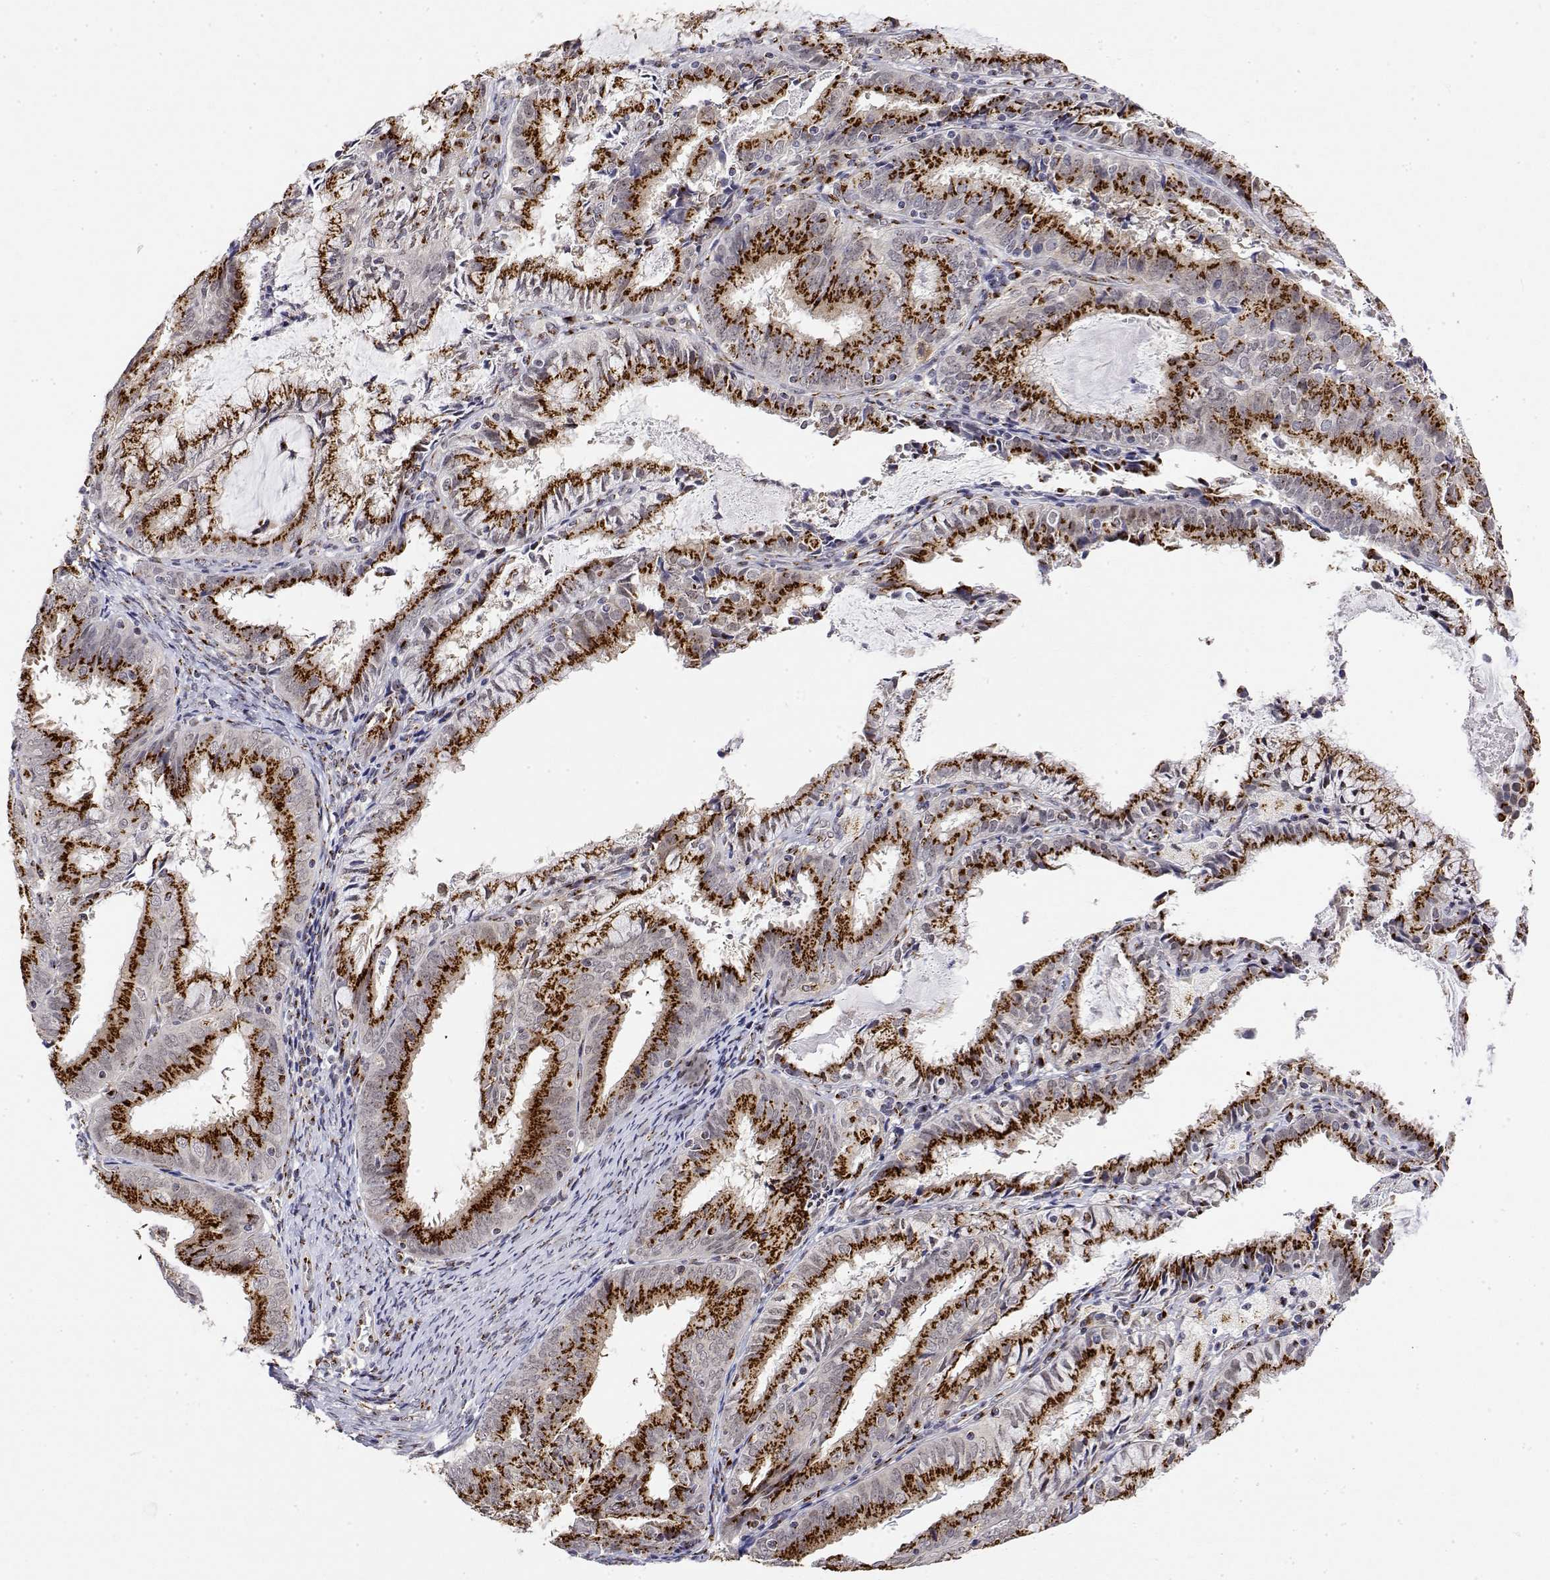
{"staining": {"intensity": "strong", "quantity": ">75%", "location": "cytoplasmic/membranous"}, "tissue": "endometrial cancer", "cell_type": "Tumor cells", "image_type": "cancer", "snomed": [{"axis": "morphology", "description": "Adenocarcinoma, NOS"}, {"axis": "topography", "description": "Endometrium"}], "caption": "This photomicrograph shows immunohistochemistry (IHC) staining of human adenocarcinoma (endometrial), with high strong cytoplasmic/membranous expression in about >75% of tumor cells.", "gene": "YIPF3", "patient": {"sex": "female", "age": 57}}